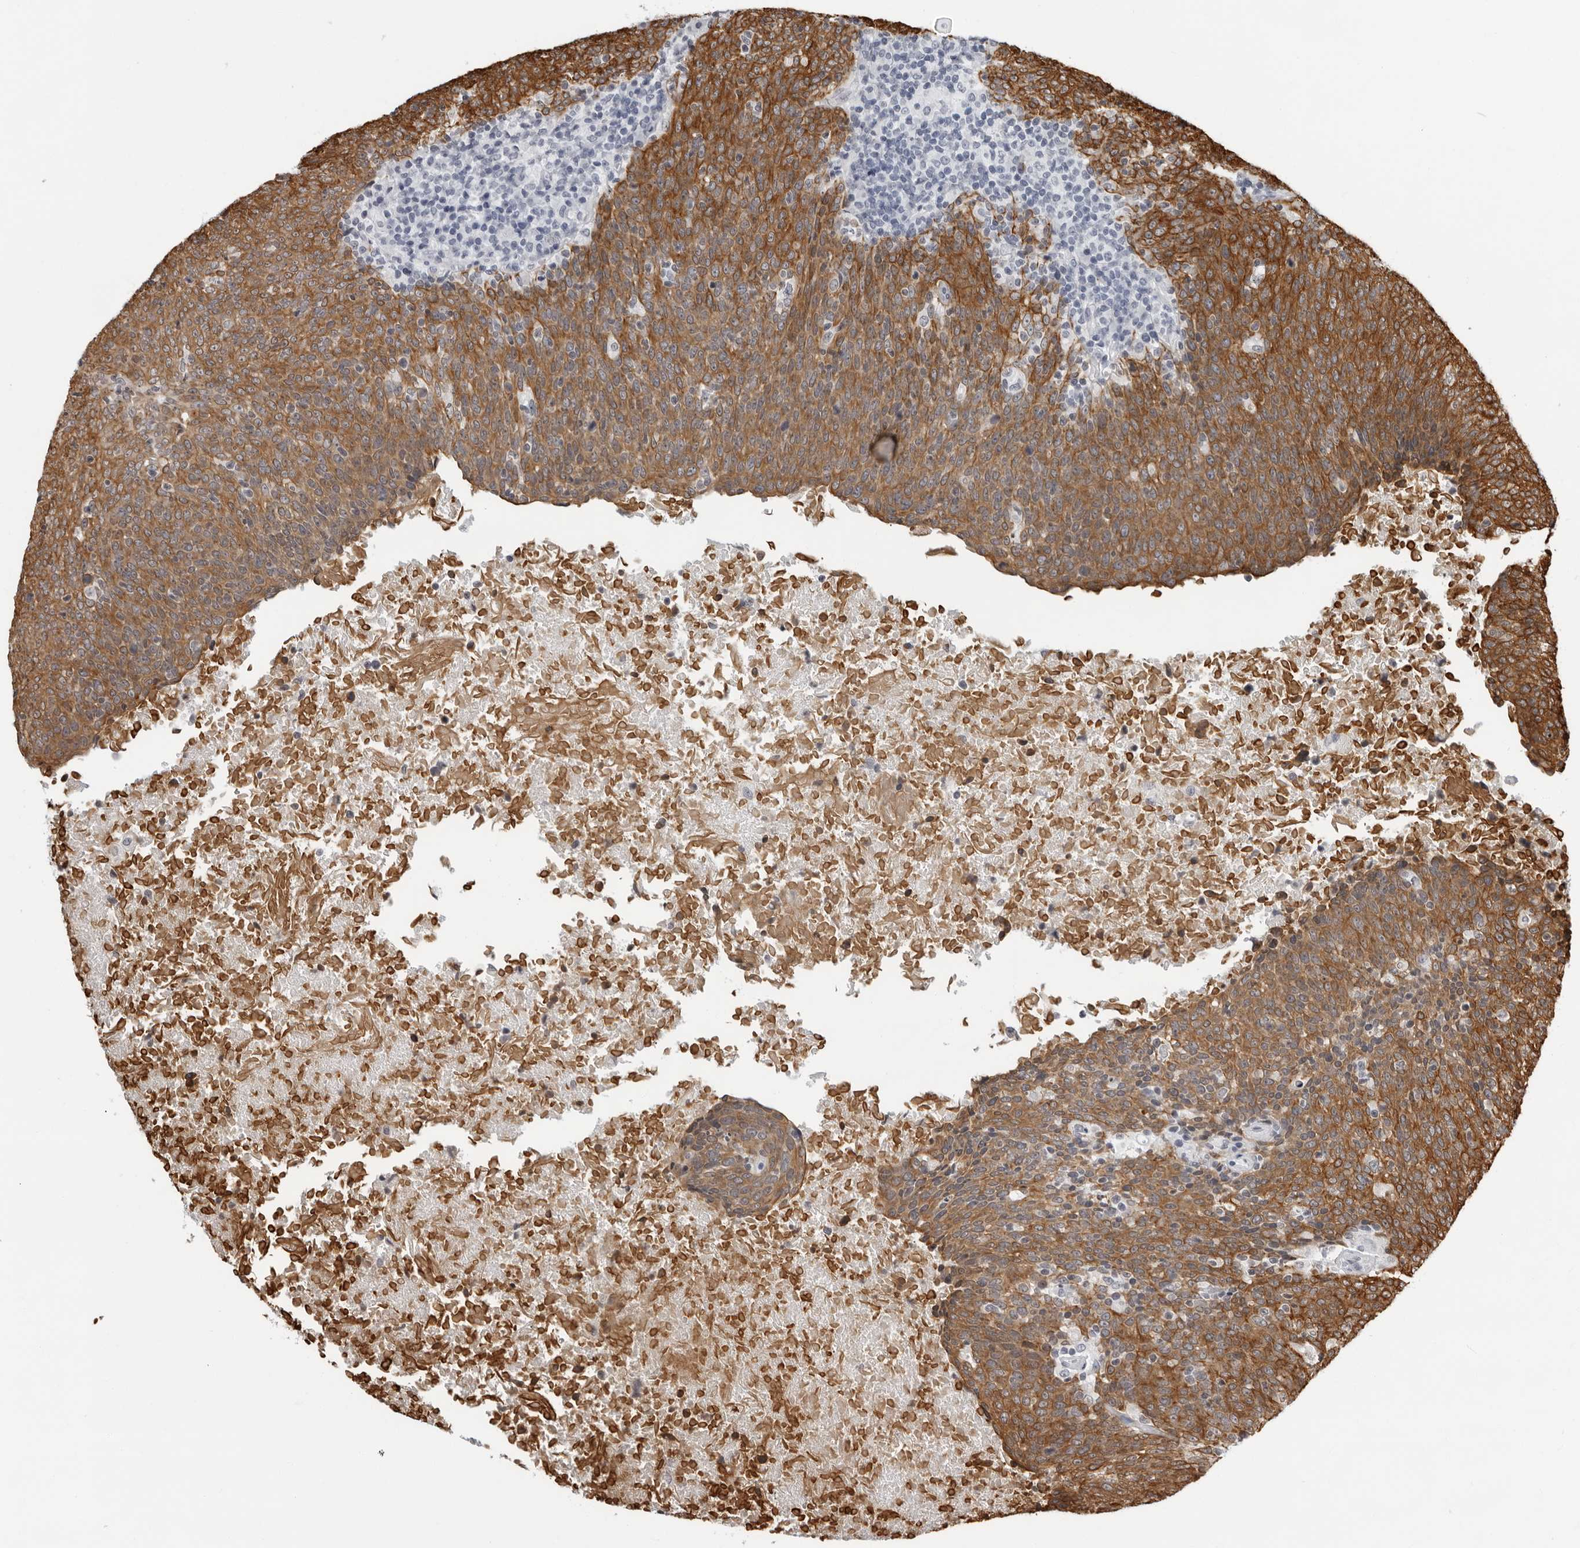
{"staining": {"intensity": "strong", "quantity": ">75%", "location": "cytoplasmic/membranous"}, "tissue": "head and neck cancer", "cell_type": "Tumor cells", "image_type": "cancer", "snomed": [{"axis": "morphology", "description": "Squamous cell carcinoma, NOS"}, {"axis": "morphology", "description": "Squamous cell carcinoma, metastatic, NOS"}, {"axis": "topography", "description": "Lymph node"}, {"axis": "topography", "description": "Head-Neck"}], "caption": "Immunohistochemical staining of human head and neck cancer reveals high levels of strong cytoplasmic/membranous positivity in about >75% of tumor cells.", "gene": "CCDC28B", "patient": {"sex": "male", "age": 62}}